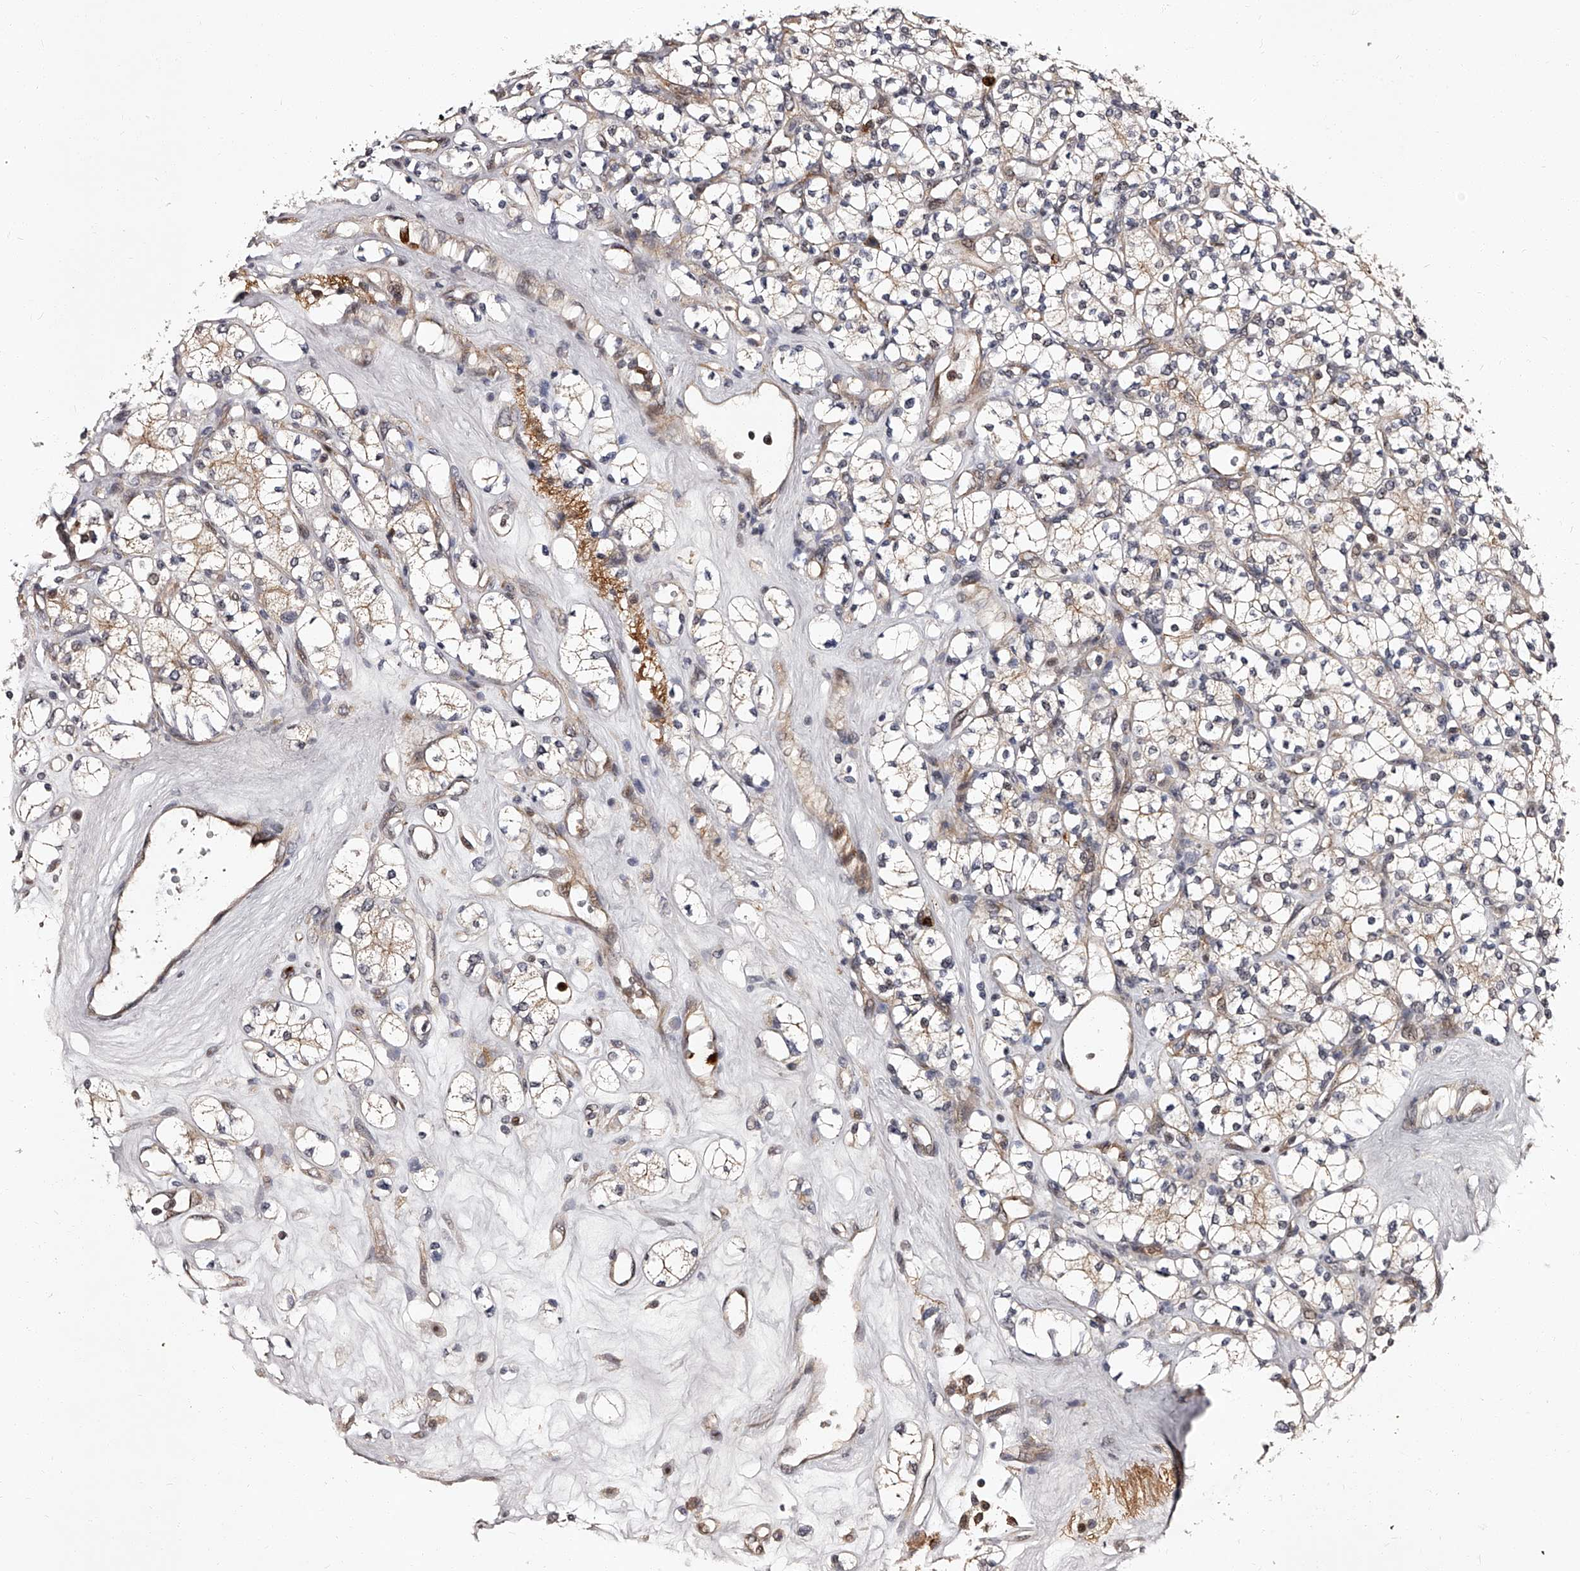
{"staining": {"intensity": "weak", "quantity": "25%-75%", "location": "cytoplasmic/membranous"}, "tissue": "renal cancer", "cell_type": "Tumor cells", "image_type": "cancer", "snomed": [{"axis": "morphology", "description": "Adenocarcinoma, NOS"}, {"axis": "topography", "description": "Kidney"}], "caption": "Renal adenocarcinoma was stained to show a protein in brown. There is low levels of weak cytoplasmic/membranous staining in approximately 25%-75% of tumor cells.", "gene": "RSC1A1", "patient": {"sex": "male", "age": 77}}